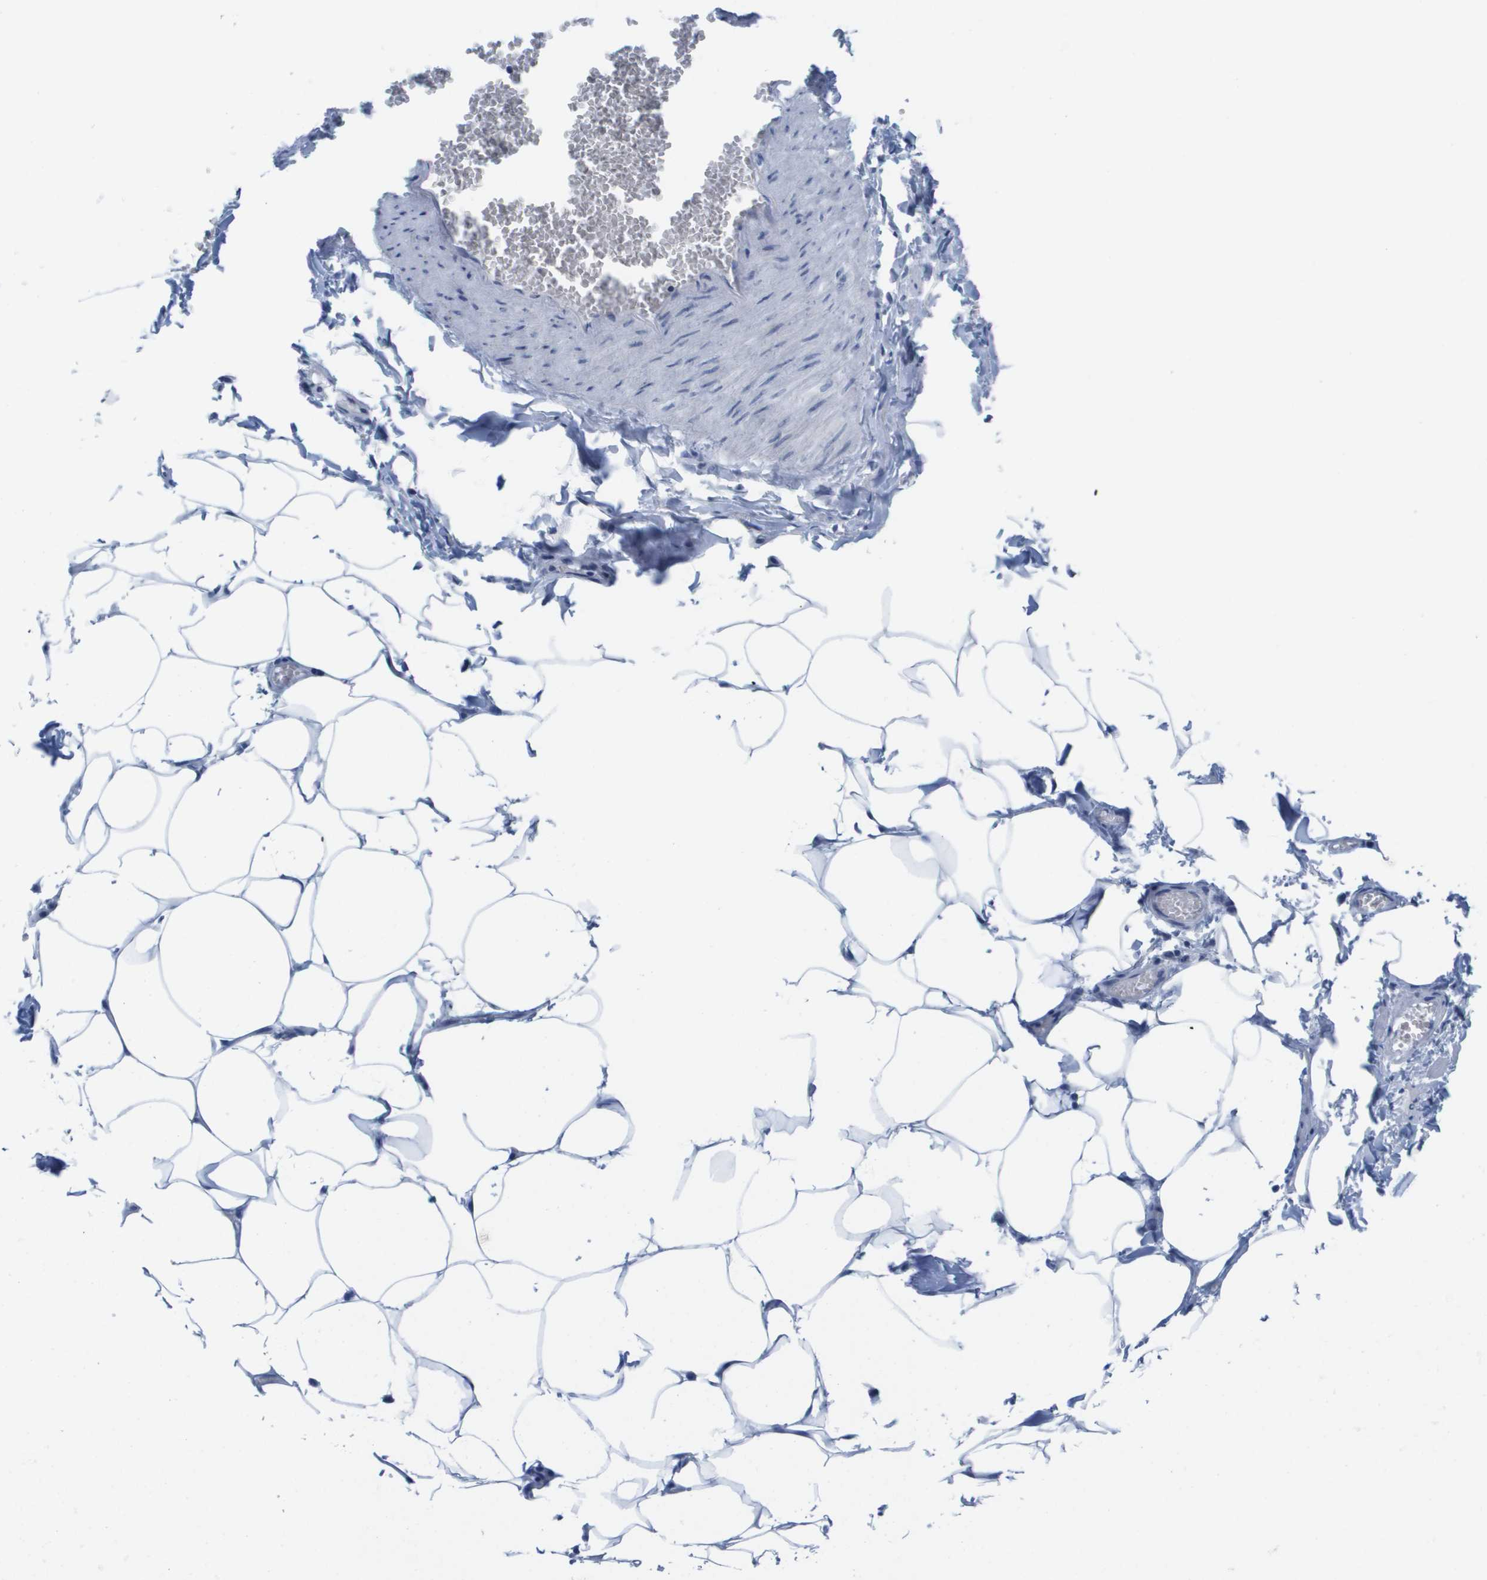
{"staining": {"intensity": "negative", "quantity": "none", "location": "none"}, "tissue": "adipose tissue", "cell_type": "Adipocytes", "image_type": "normal", "snomed": [{"axis": "morphology", "description": "Normal tissue, NOS"}, {"axis": "topography", "description": "Vascular tissue"}], "caption": "Photomicrograph shows no protein staining in adipocytes of normal adipose tissue.", "gene": "FKBP4", "patient": {"sex": "male", "age": 41}}